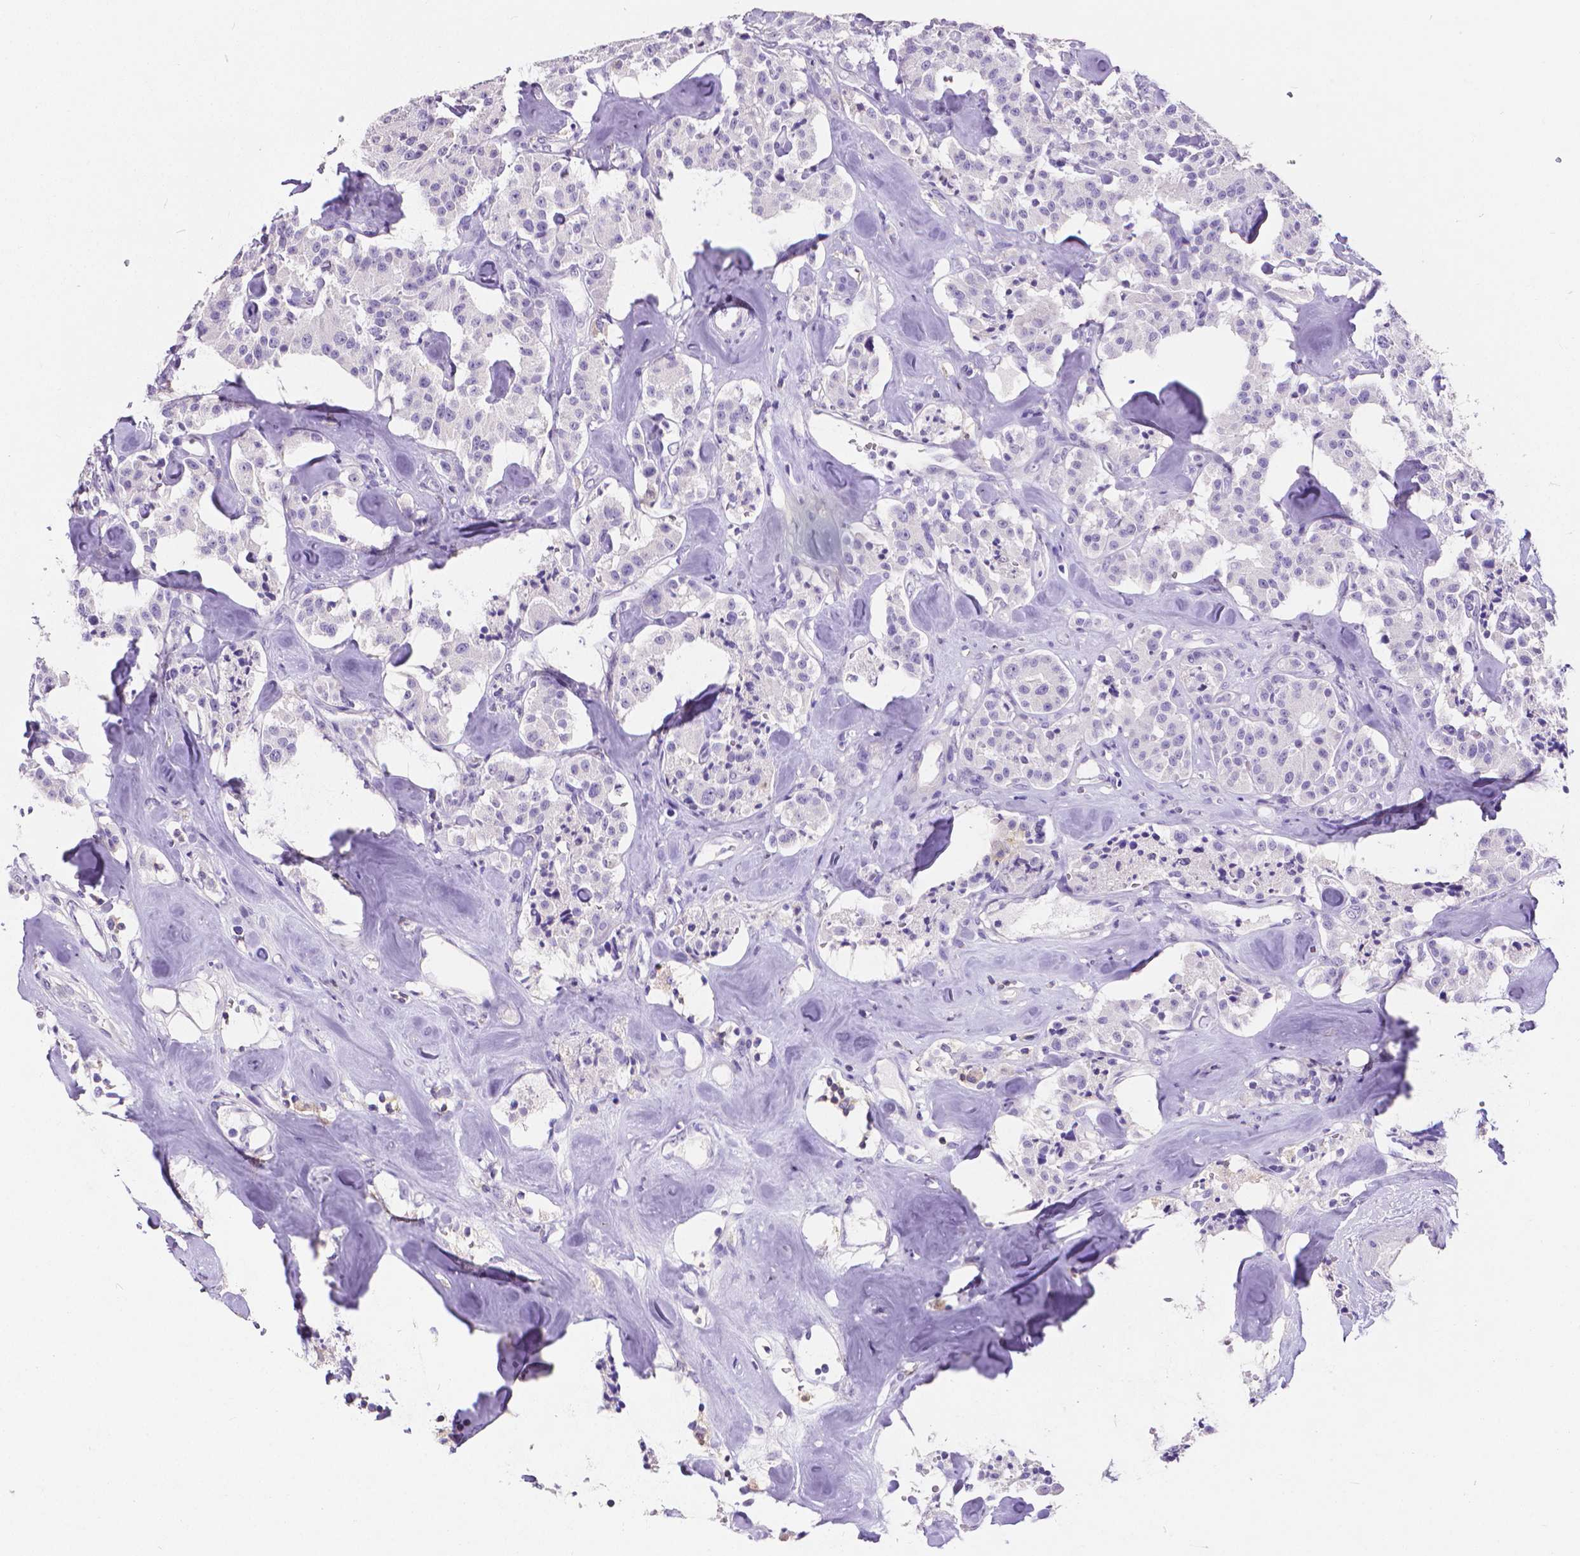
{"staining": {"intensity": "negative", "quantity": "none", "location": "none"}, "tissue": "carcinoid", "cell_type": "Tumor cells", "image_type": "cancer", "snomed": [{"axis": "morphology", "description": "Carcinoid, malignant, NOS"}, {"axis": "topography", "description": "Pancreas"}], "caption": "High power microscopy micrograph of an immunohistochemistry micrograph of carcinoid (malignant), revealing no significant expression in tumor cells.", "gene": "CD4", "patient": {"sex": "male", "age": 41}}